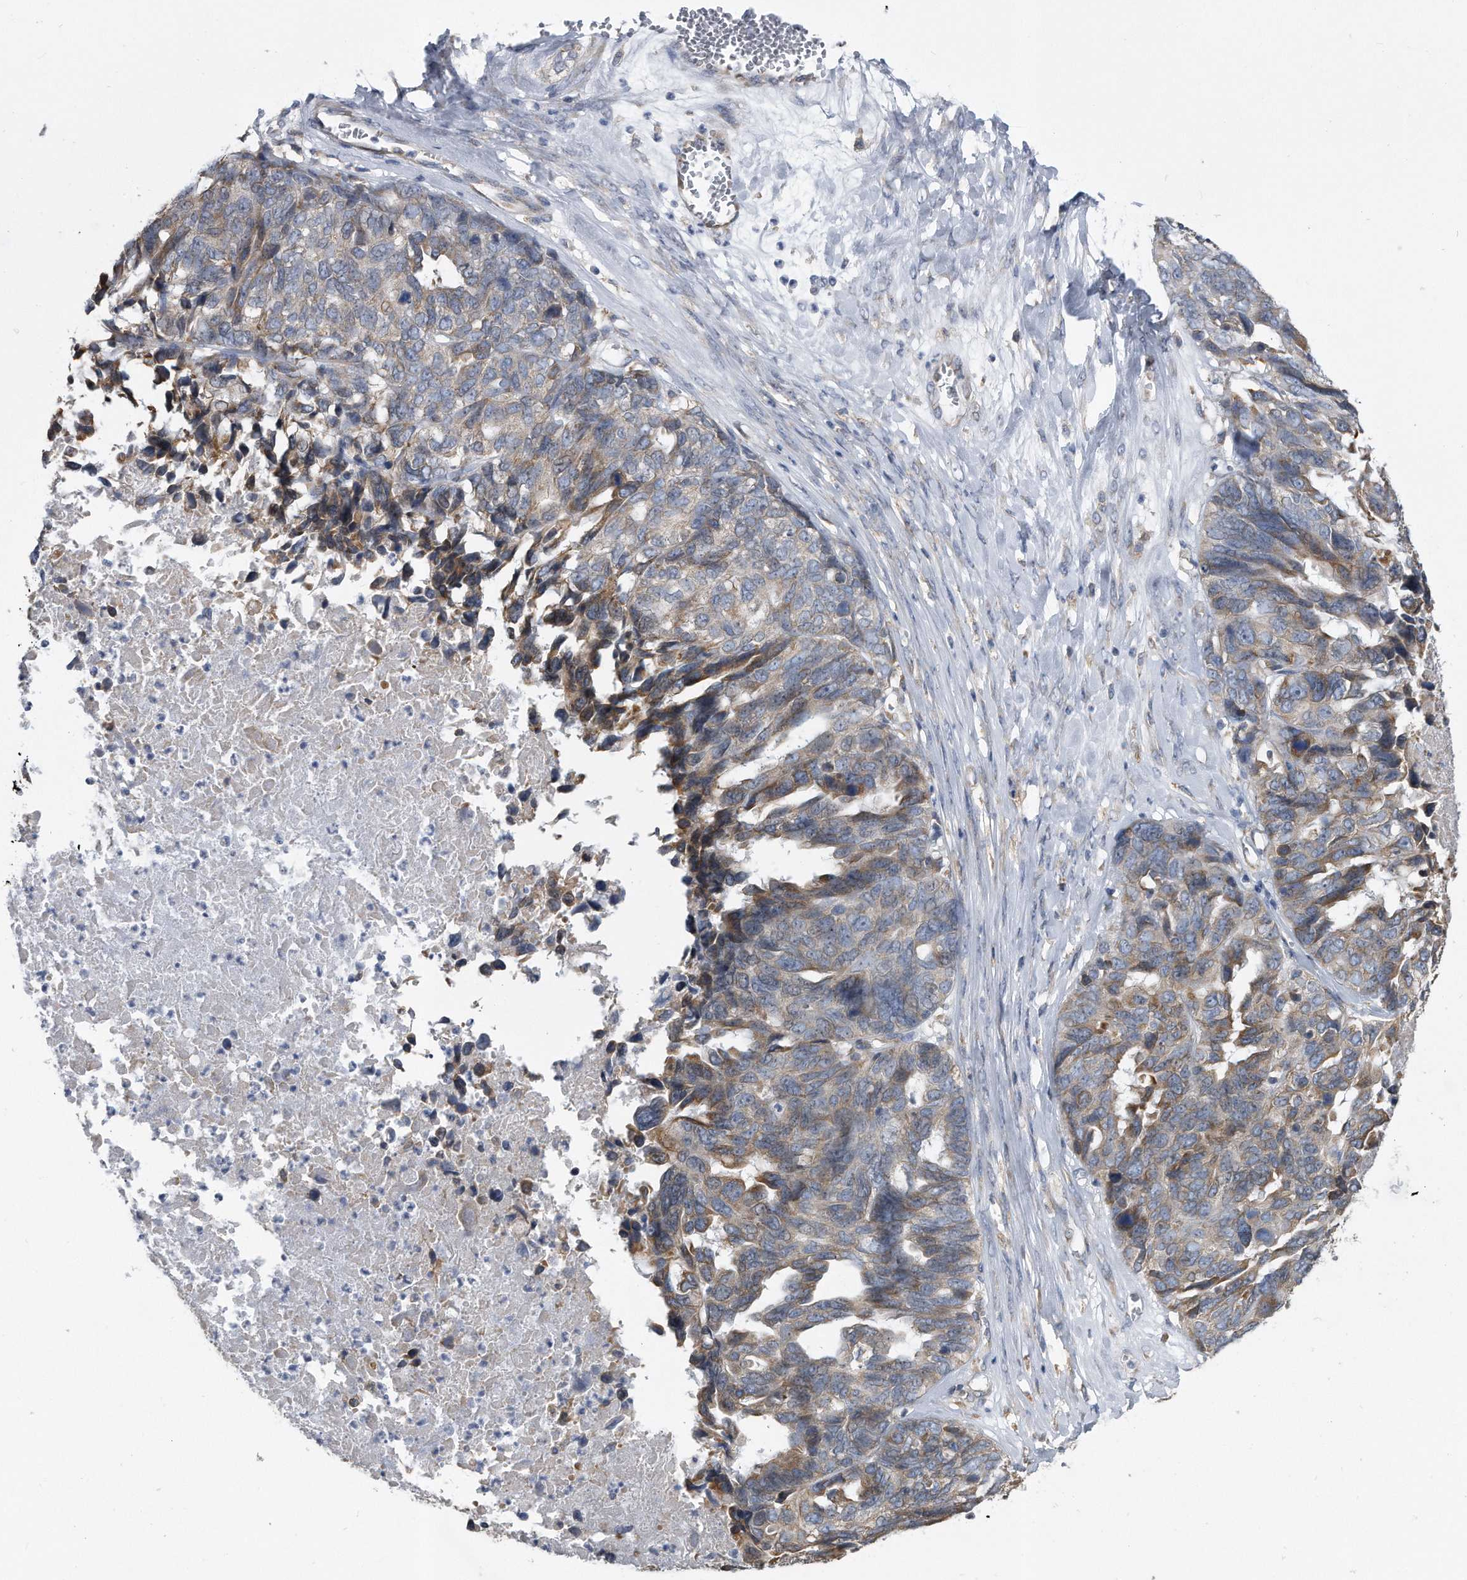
{"staining": {"intensity": "weak", "quantity": "25%-75%", "location": "cytoplasmic/membranous"}, "tissue": "ovarian cancer", "cell_type": "Tumor cells", "image_type": "cancer", "snomed": [{"axis": "morphology", "description": "Cystadenocarcinoma, serous, NOS"}, {"axis": "topography", "description": "Ovary"}], "caption": "Weak cytoplasmic/membranous expression is appreciated in about 25%-75% of tumor cells in ovarian cancer.", "gene": "CCDC47", "patient": {"sex": "female", "age": 79}}